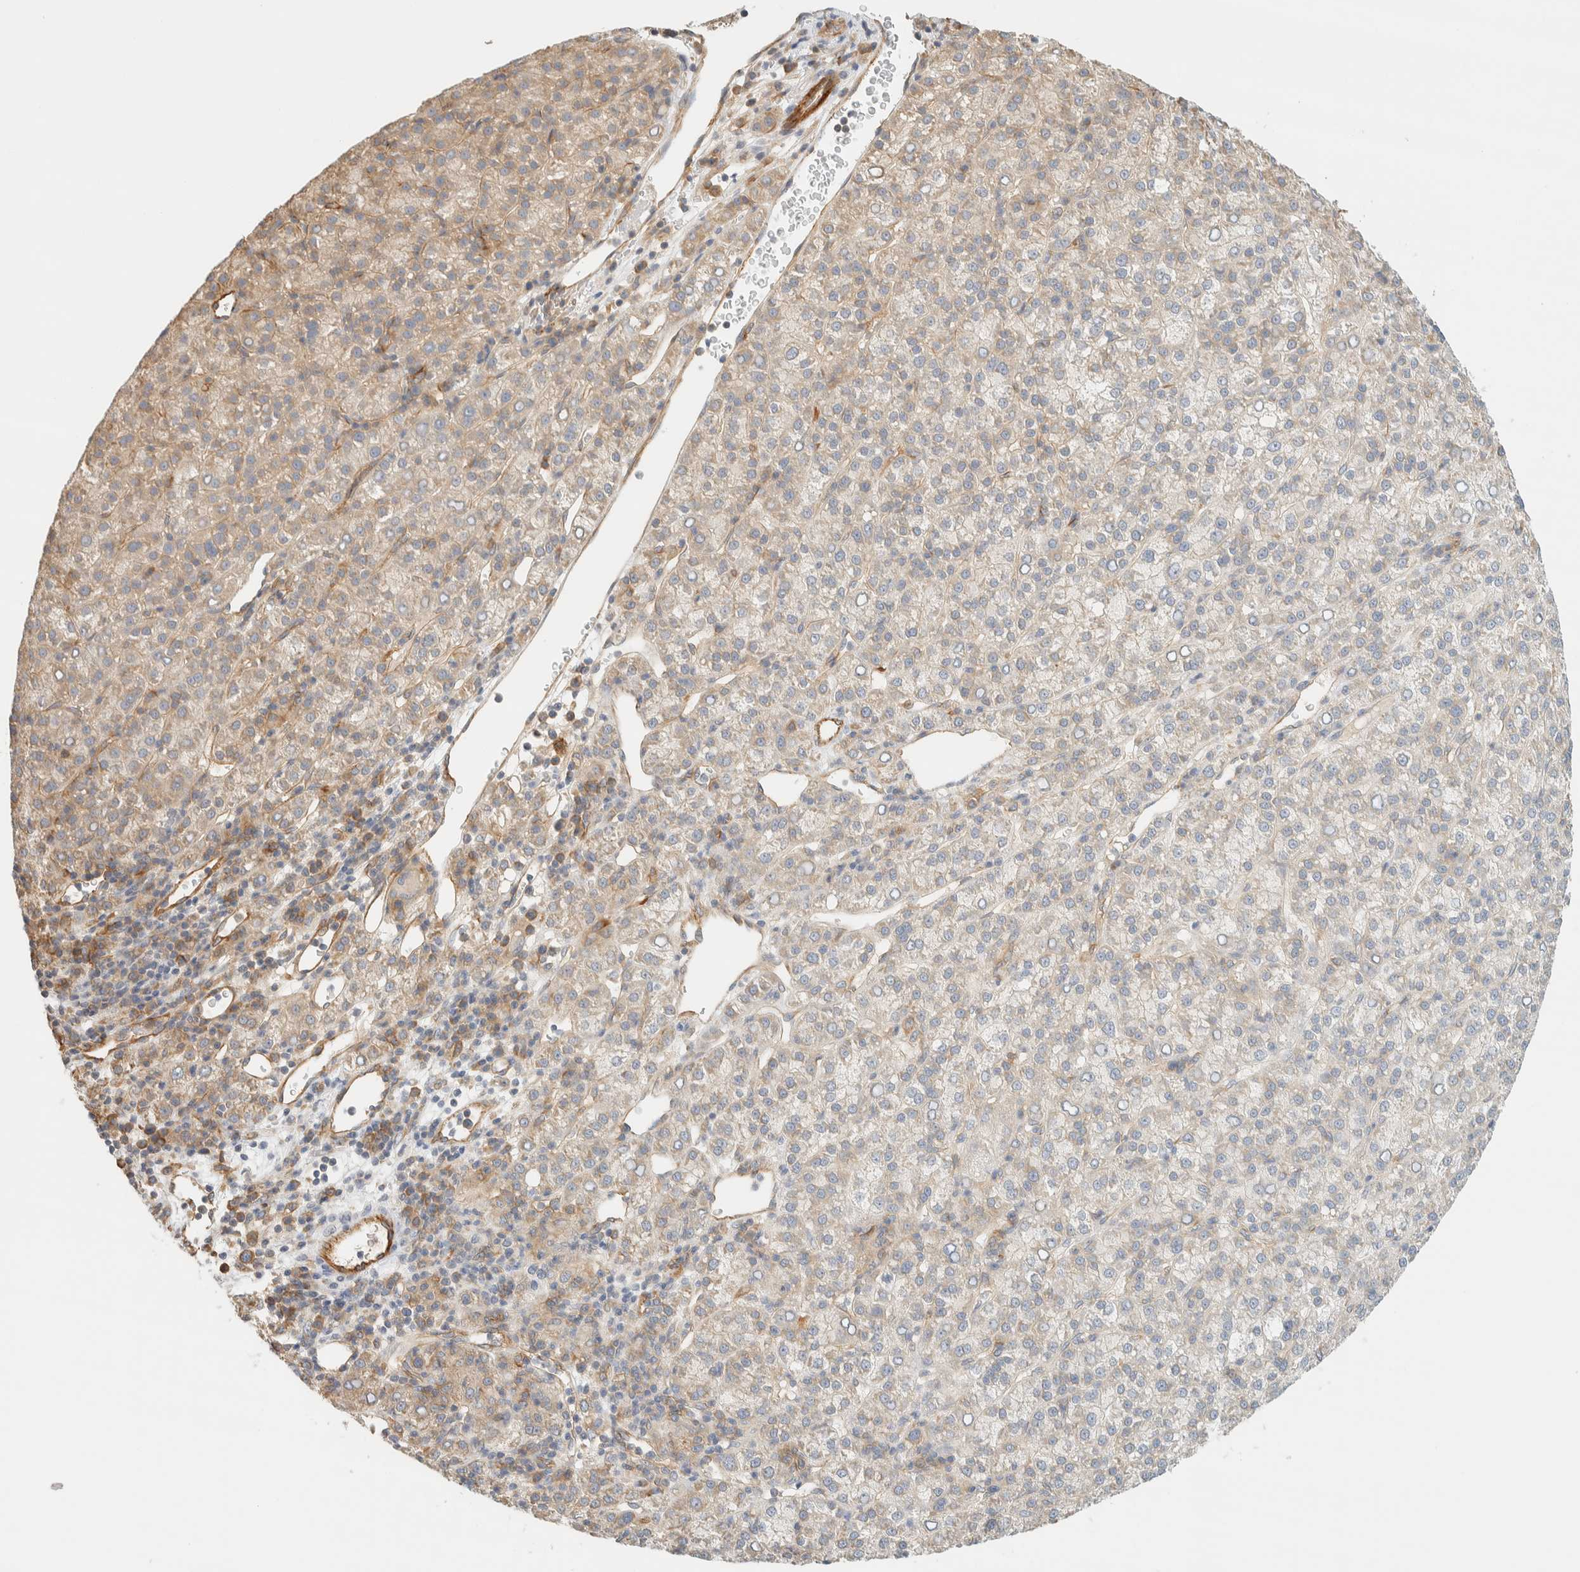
{"staining": {"intensity": "weak", "quantity": "25%-75%", "location": "cytoplasmic/membranous"}, "tissue": "liver cancer", "cell_type": "Tumor cells", "image_type": "cancer", "snomed": [{"axis": "morphology", "description": "Carcinoma, Hepatocellular, NOS"}, {"axis": "topography", "description": "Liver"}], "caption": "Liver cancer (hepatocellular carcinoma) stained for a protein (brown) exhibits weak cytoplasmic/membranous positive expression in approximately 25%-75% of tumor cells.", "gene": "LIMA1", "patient": {"sex": "female", "age": 58}}